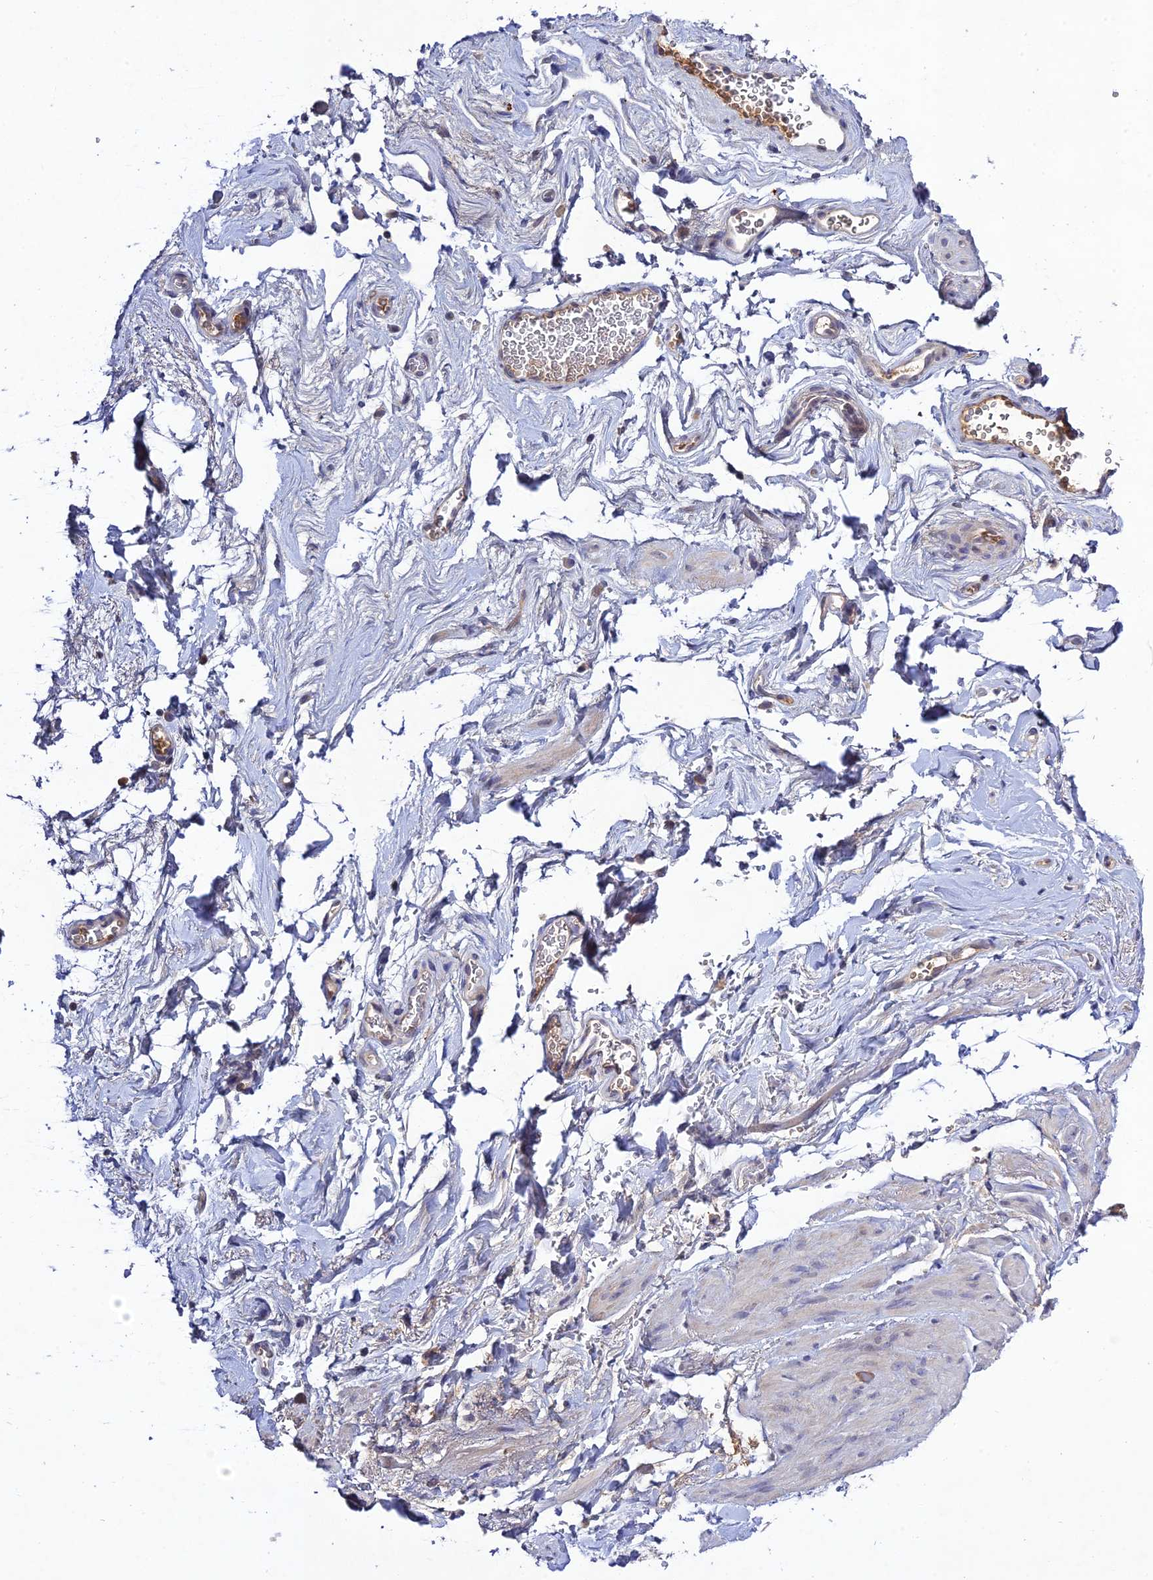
{"staining": {"intensity": "negative", "quantity": "none", "location": "none"}, "tissue": "smooth muscle", "cell_type": "Smooth muscle cells", "image_type": "normal", "snomed": [{"axis": "morphology", "description": "Normal tissue, NOS"}, {"axis": "topography", "description": "Smooth muscle"}, {"axis": "topography", "description": "Peripheral nerve tissue"}], "caption": "Histopathology image shows no protein staining in smooth muscle cells of unremarkable smooth muscle. (IHC, brightfield microscopy, high magnification).", "gene": "CHST5", "patient": {"sex": "male", "age": 69}}